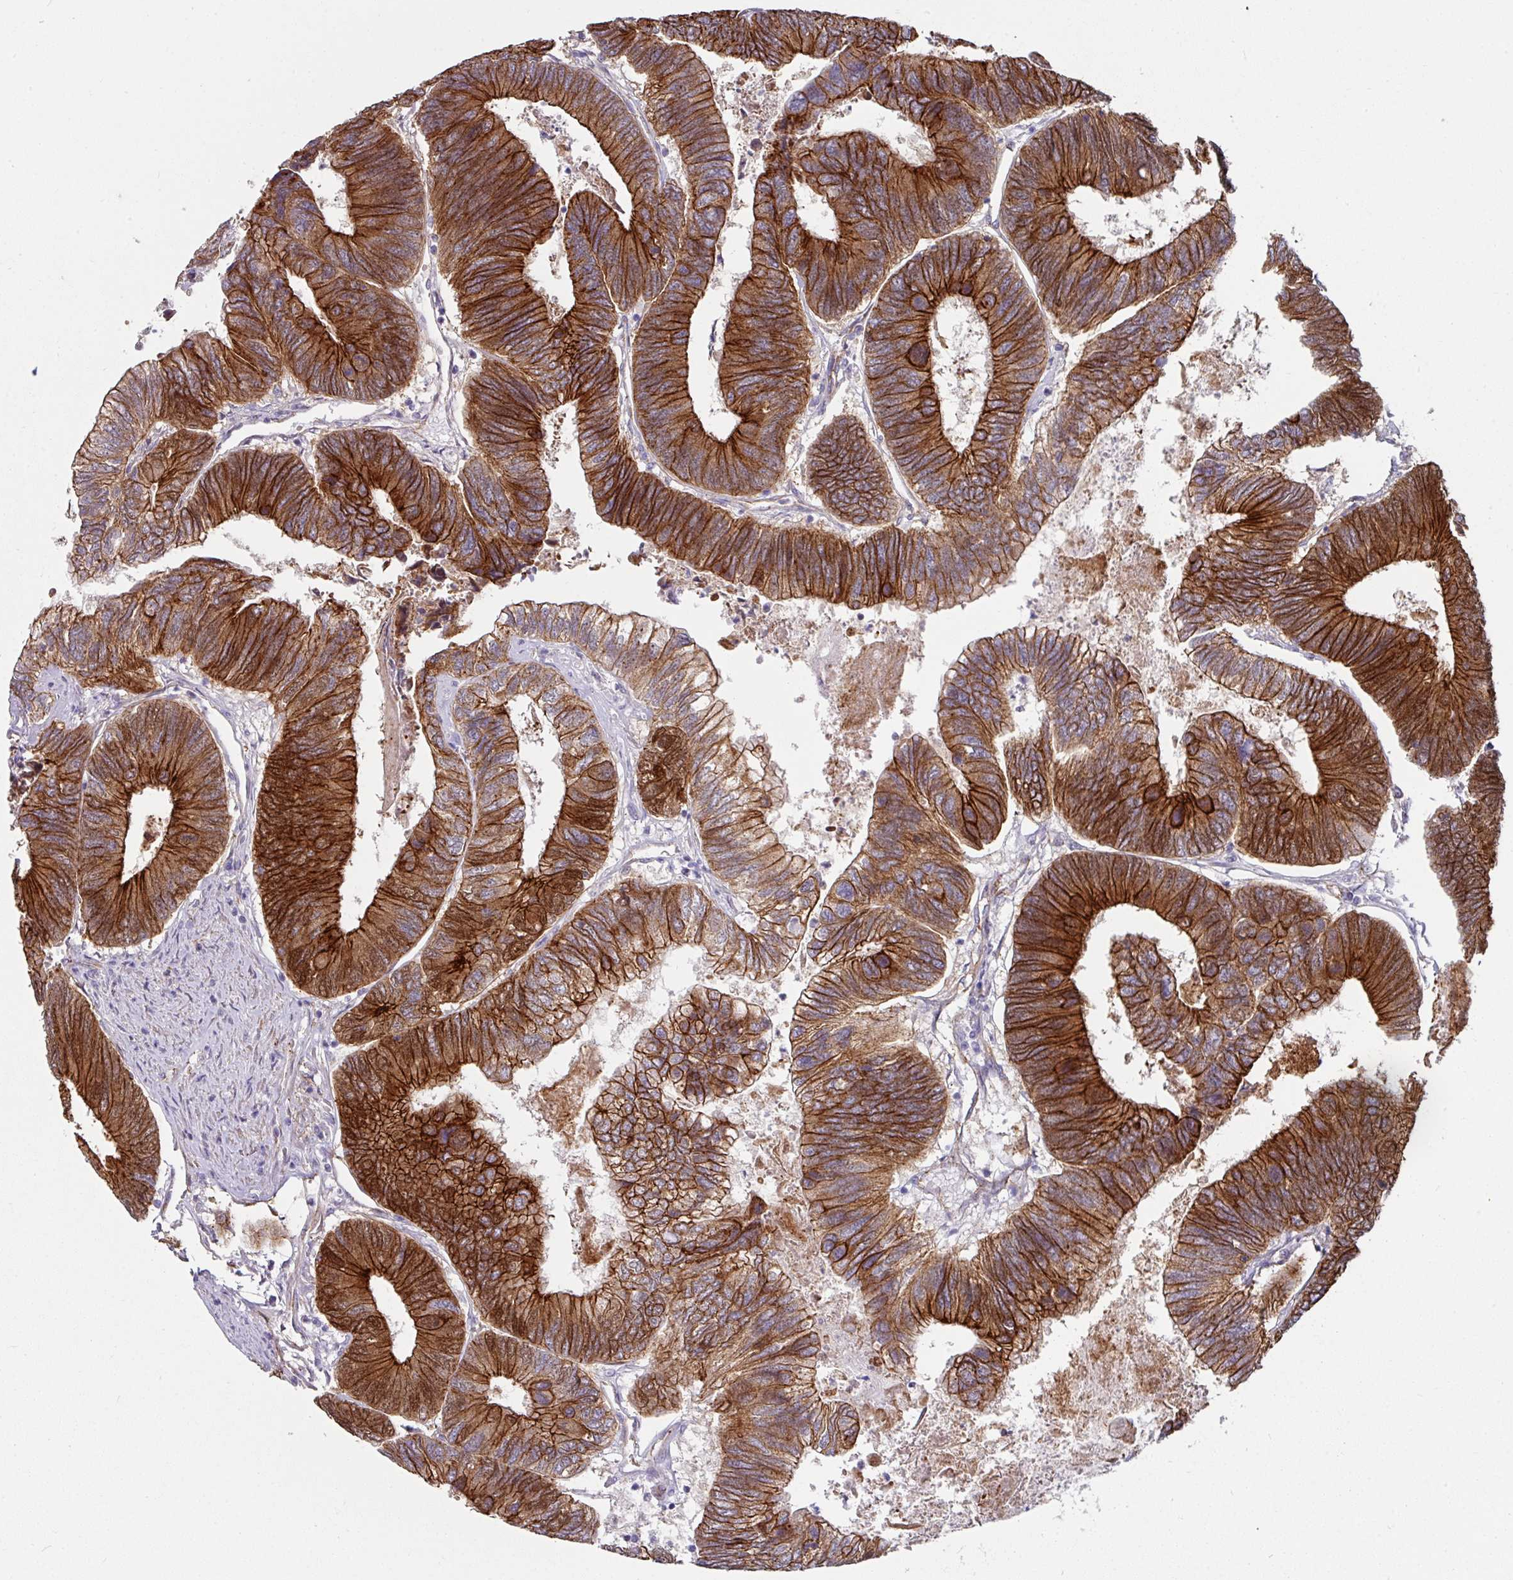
{"staining": {"intensity": "strong", "quantity": ">75%", "location": "cytoplasmic/membranous"}, "tissue": "colorectal cancer", "cell_type": "Tumor cells", "image_type": "cancer", "snomed": [{"axis": "morphology", "description": "Adenocarcinoma, NOS"}, {"axis": "topography", "description": "Colon"}], "caption": "Brown immunohistochemical staining in human colorectal cancer (adenocarcinoma) shows strong cytoplasmic/membranous staining in approximately >75% of tumor cells. Nuclei are stained in blue.", "gene": "JUP", "patient": {"sex": "female", "age": 67}}